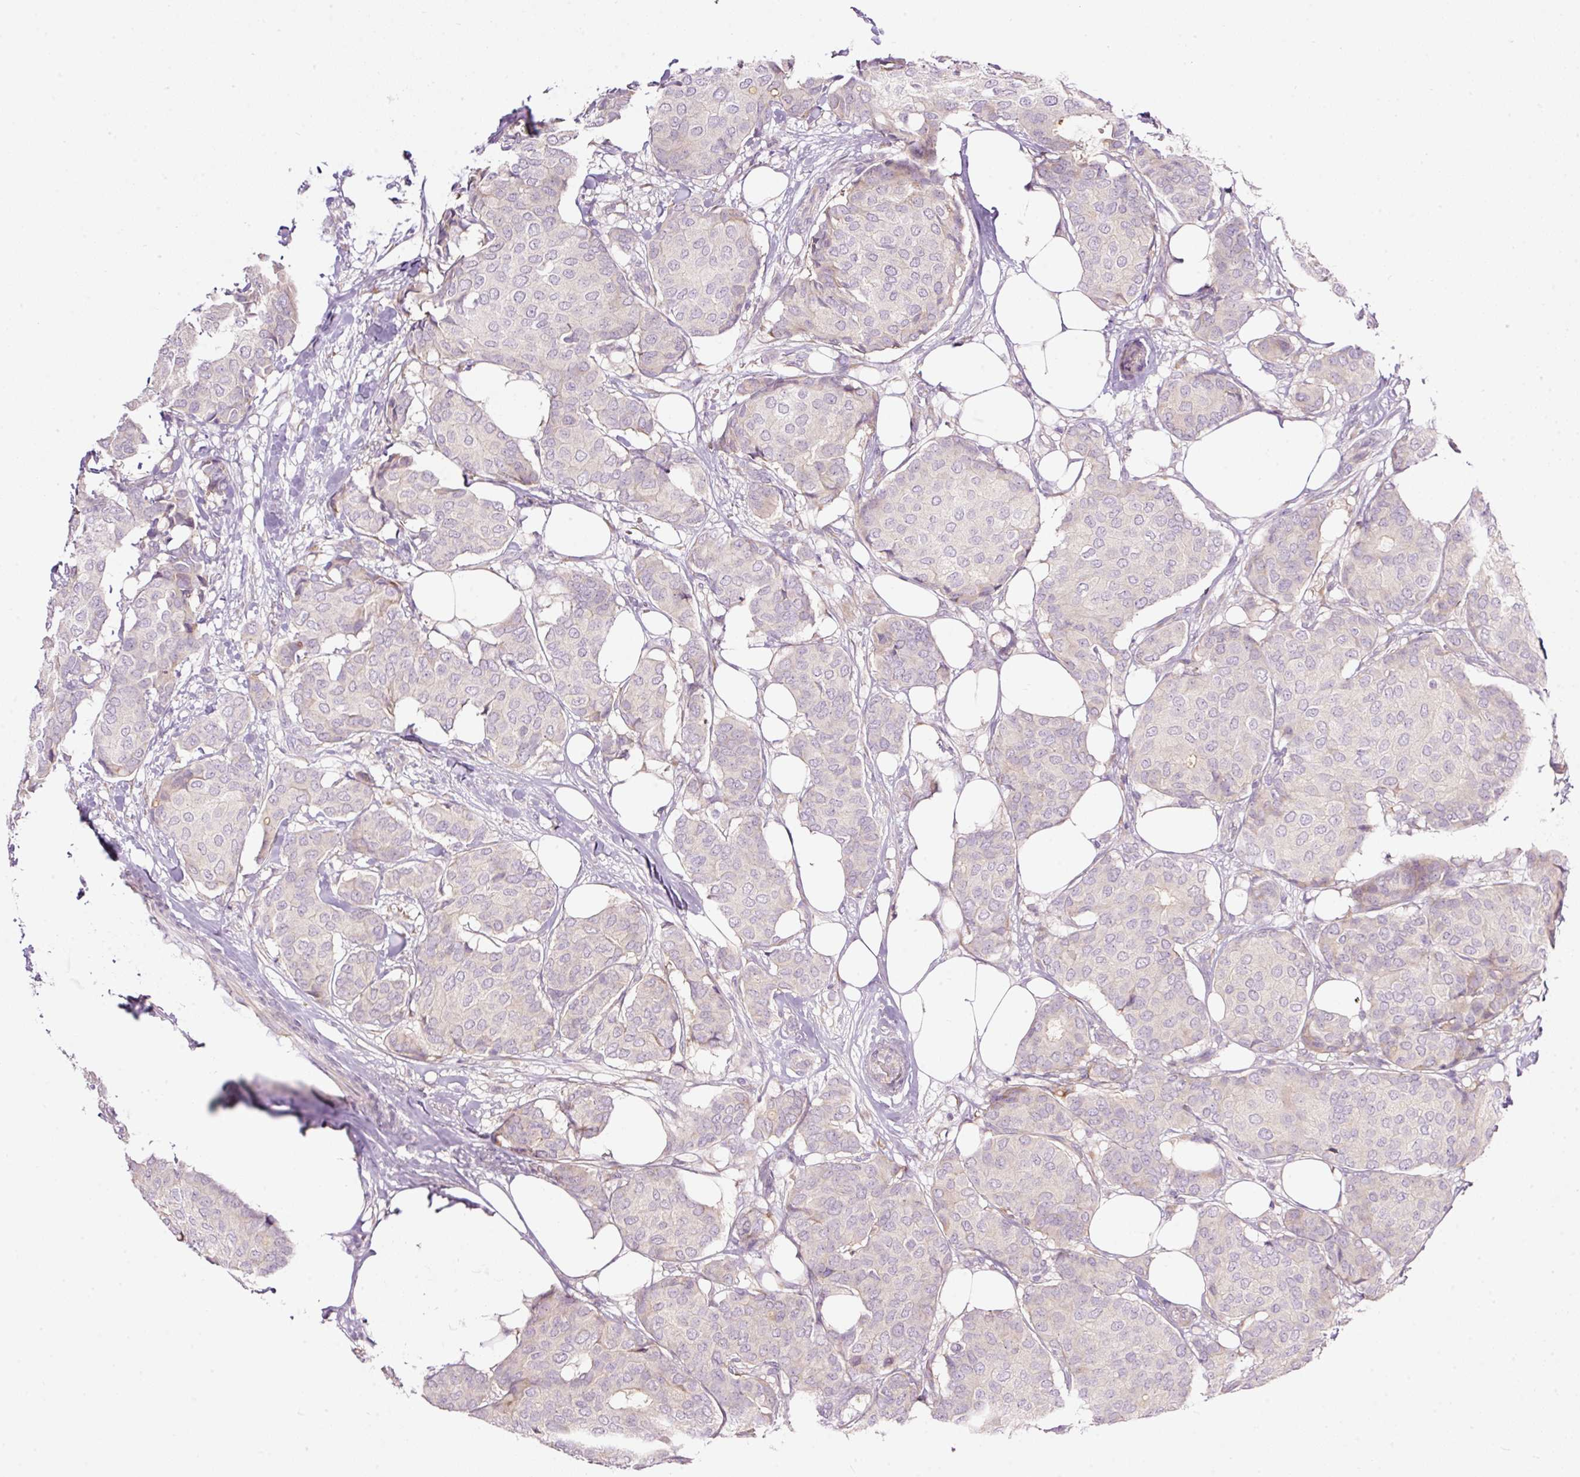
{"staining": {"intensity": "negative", "quantity": "none", "location": "none"}, "tissue": "breast cancer", "cell_type": "Tumor cells", "image_type": "cancer", "snomed": [{"axis": "morphology", "description": "Duct carcinoma"}, {"axis": "topography", "description": "Breast"}], "caption": "DAB immunohistochemical staining of human breast intraductal carcinoma exhibits no significant staining in tumor cells.", "gene": "RSPO2", "patient": {"sex": "female", "age": 75}}